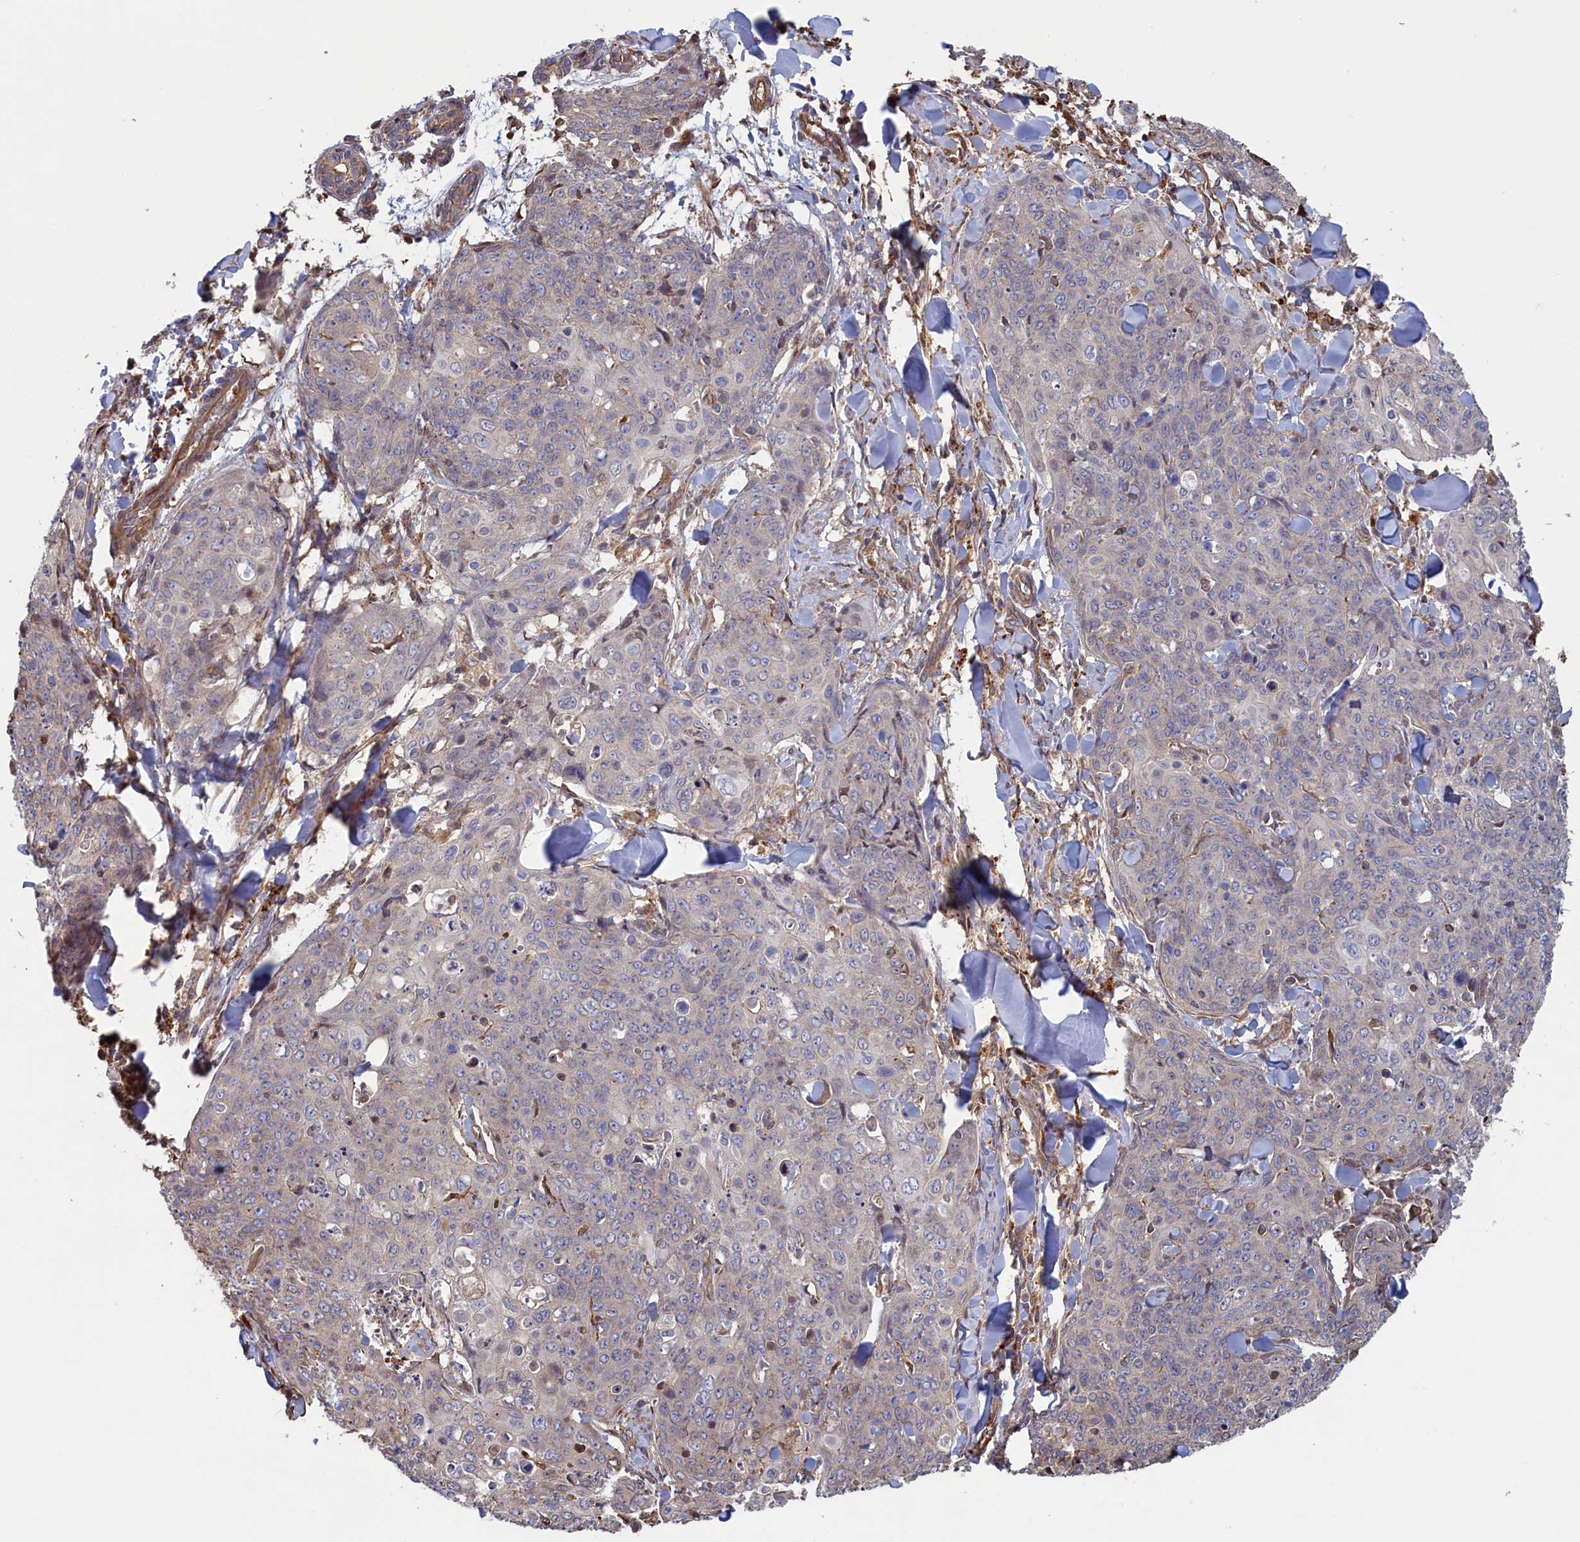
{"staining": {"intensity": "negative", "quantity": "none", "location": "none"}, "tissue": "skin cancer", "cell_type": "Tumor cells", "image_type": "cancer", "snomed": [{"axis": "morphology", "description": "Squamous cell carcinoma, NOS"}, {"axis": "topography", "description": "Skin"}, {"axis": "topography", "description": "Vulva"}], "caption": "Tumor cells show no significant positivity in squamous cell carcinoma (skin). (DAB (3,3'-diaminobenzidine) IHC, high magnification).", "gene": "RILPL1", "patient": {"sex": "female", "age": 85}}